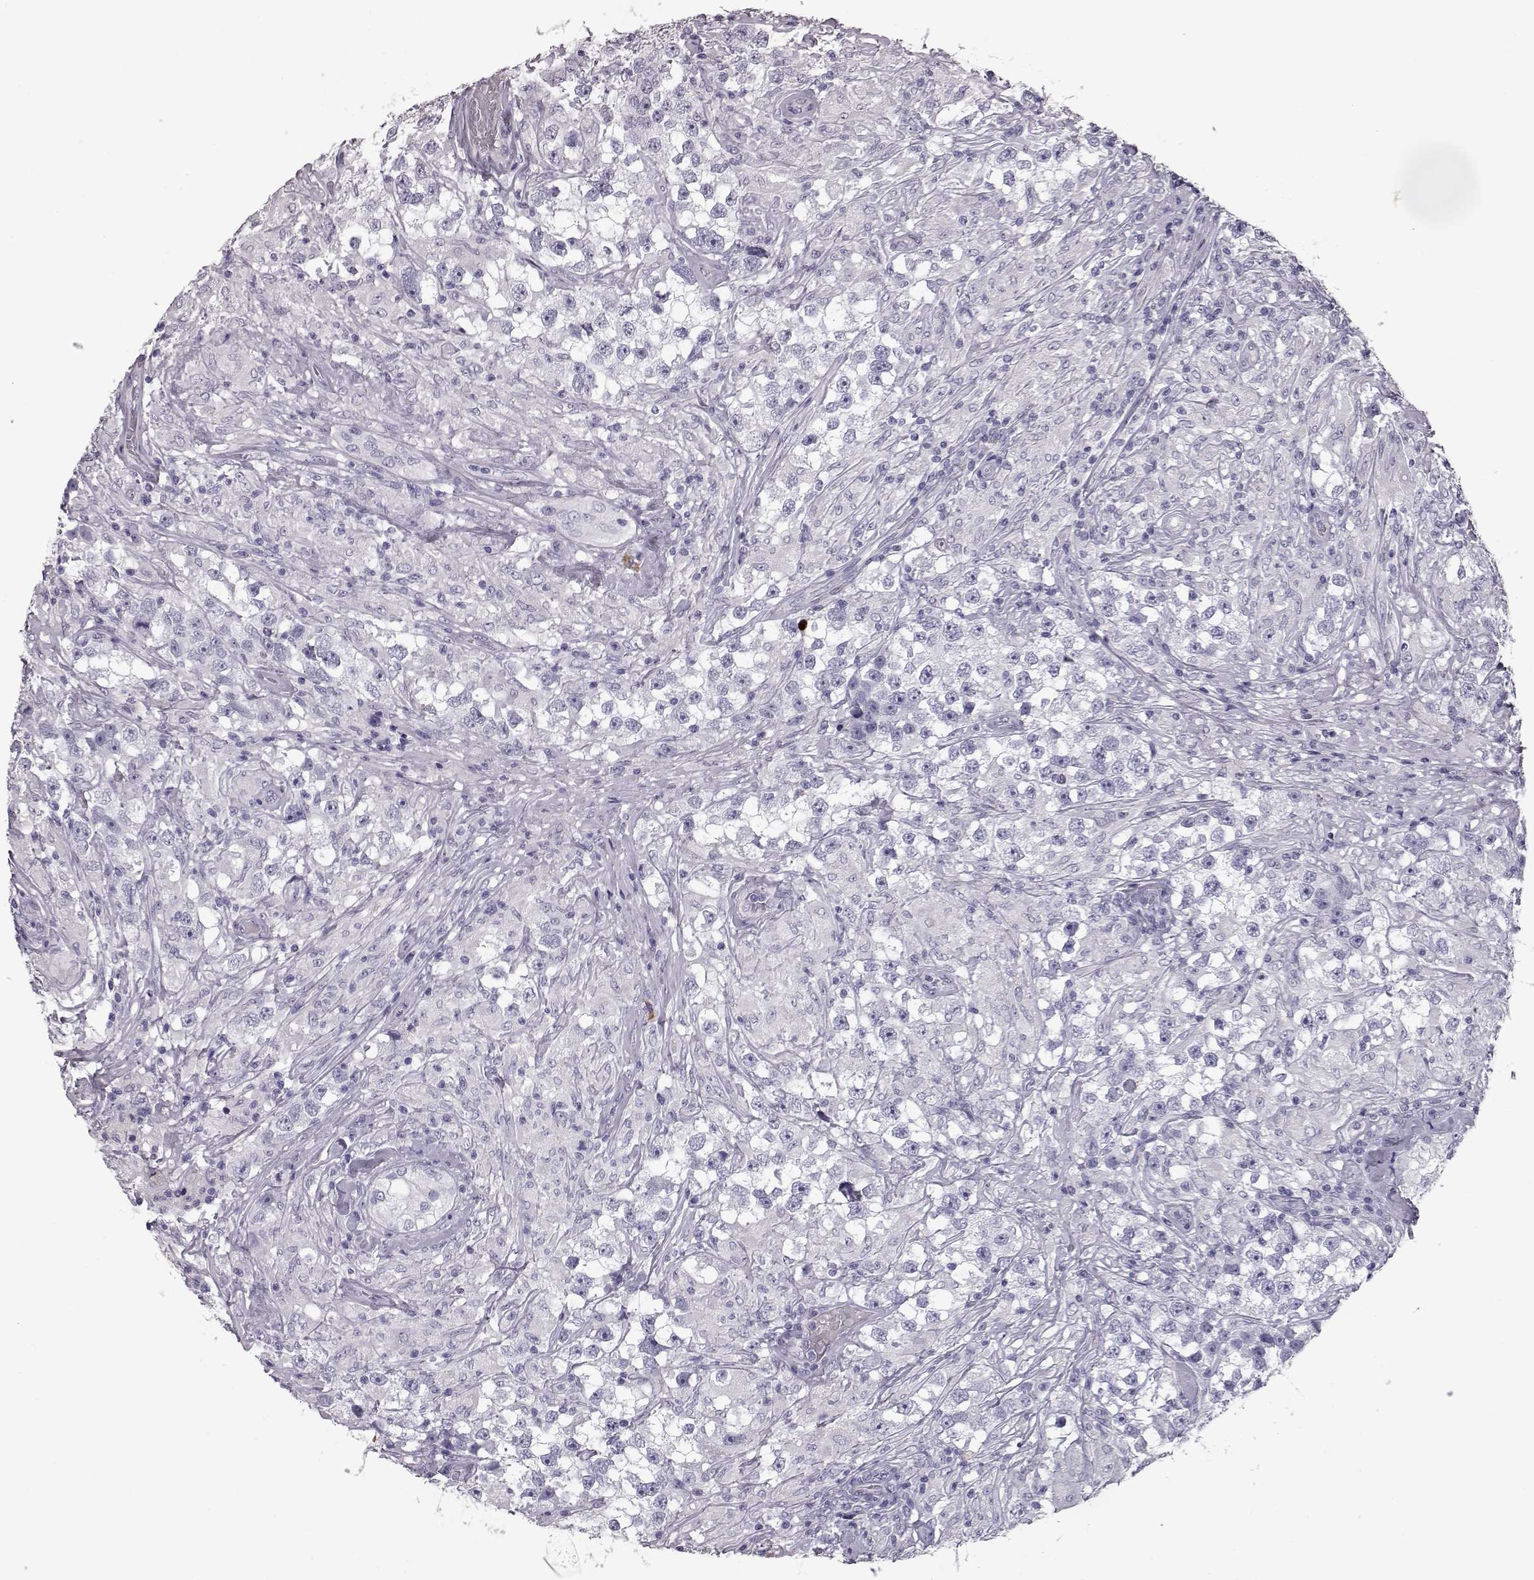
{"staining": {"intensity": "negative", "quantity": "none", "location": "none"}, "tissue": "testis cancer", "cell_type": "Tumor cells", "image_type": "cancer", "snomed": [{"axis": "morphology", "description": "Seminoma, NOS"}, {"axis": "topography", "description": "Testis"}], "caption": "Immunohistochemistry (IHC) micrograph of neoplastic tissue: human testis seminoma stained with DAB (3,3'-diaminobenzidine) displays no significant protein positivity in tumor cells.", "gene": "CCL19", "patient": {"sex": "male", "age": 46}}